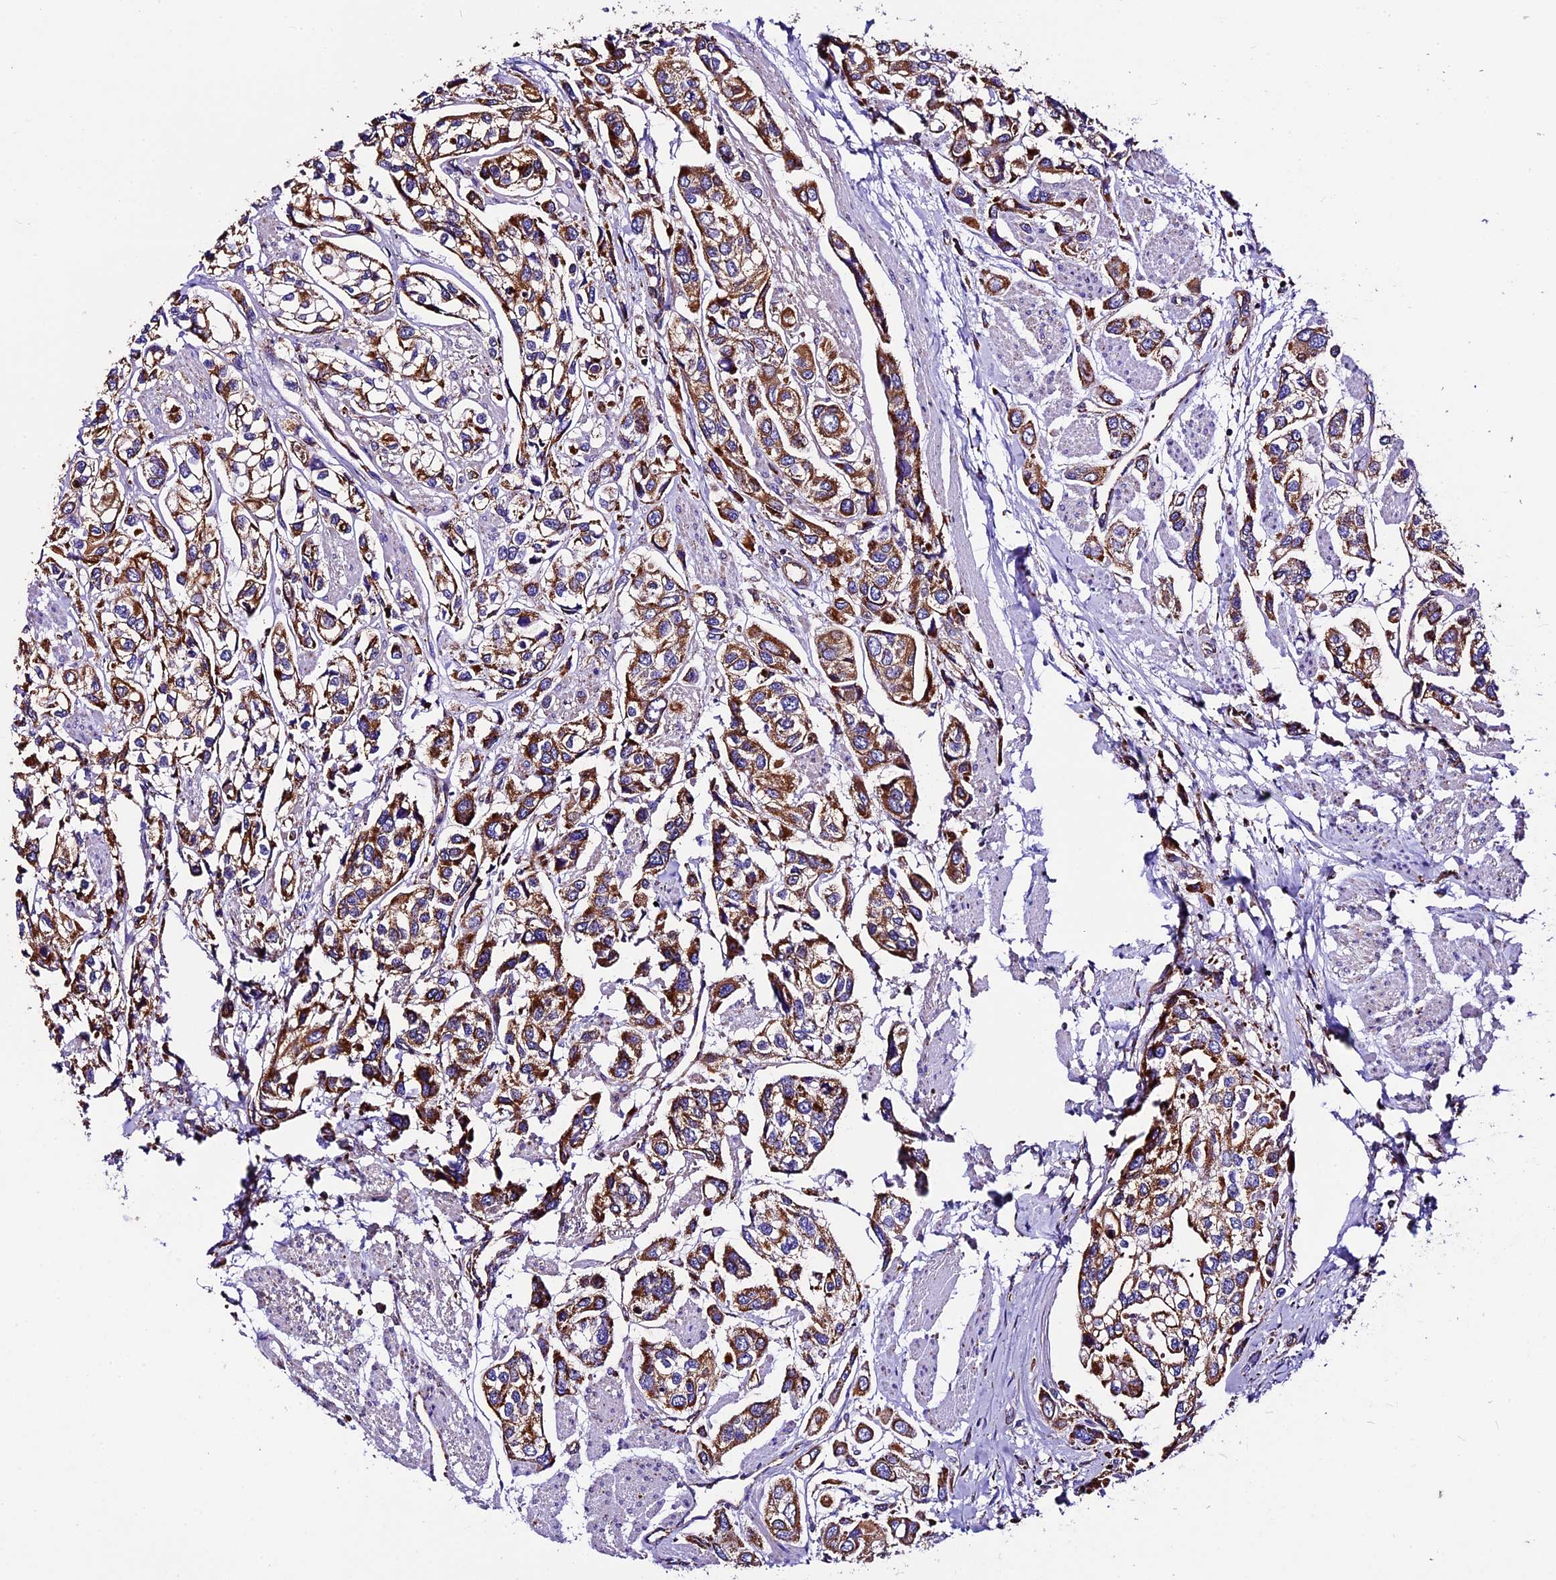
{"staining": {"intensity": "strong", "quantity": ">75%", "location": "cytoplasmic/membranous"}, "tissue": "urothelial cancer", "cell_type": "Tumor cells", "image_type": "cancer", "snomed": [{"axis": "morphology", "description": "Urothelial carcinoma, High grade"}, {"axis": "topography", "description": "Urinary bladder"}], "caption": "Urothelial cancer tissue shows strong cytoplasmic/membranous staining in approximately >75% of tumor cells, visualized by immunohistochemistry. Using DAB (3,3'-diaminobenzidine) (brown) and hematoxylin (blue) stains, captured at high magnification using brightfield microscopy.", "gene": "DCAF5", "patient": {"sex": "male", "age": 67}}